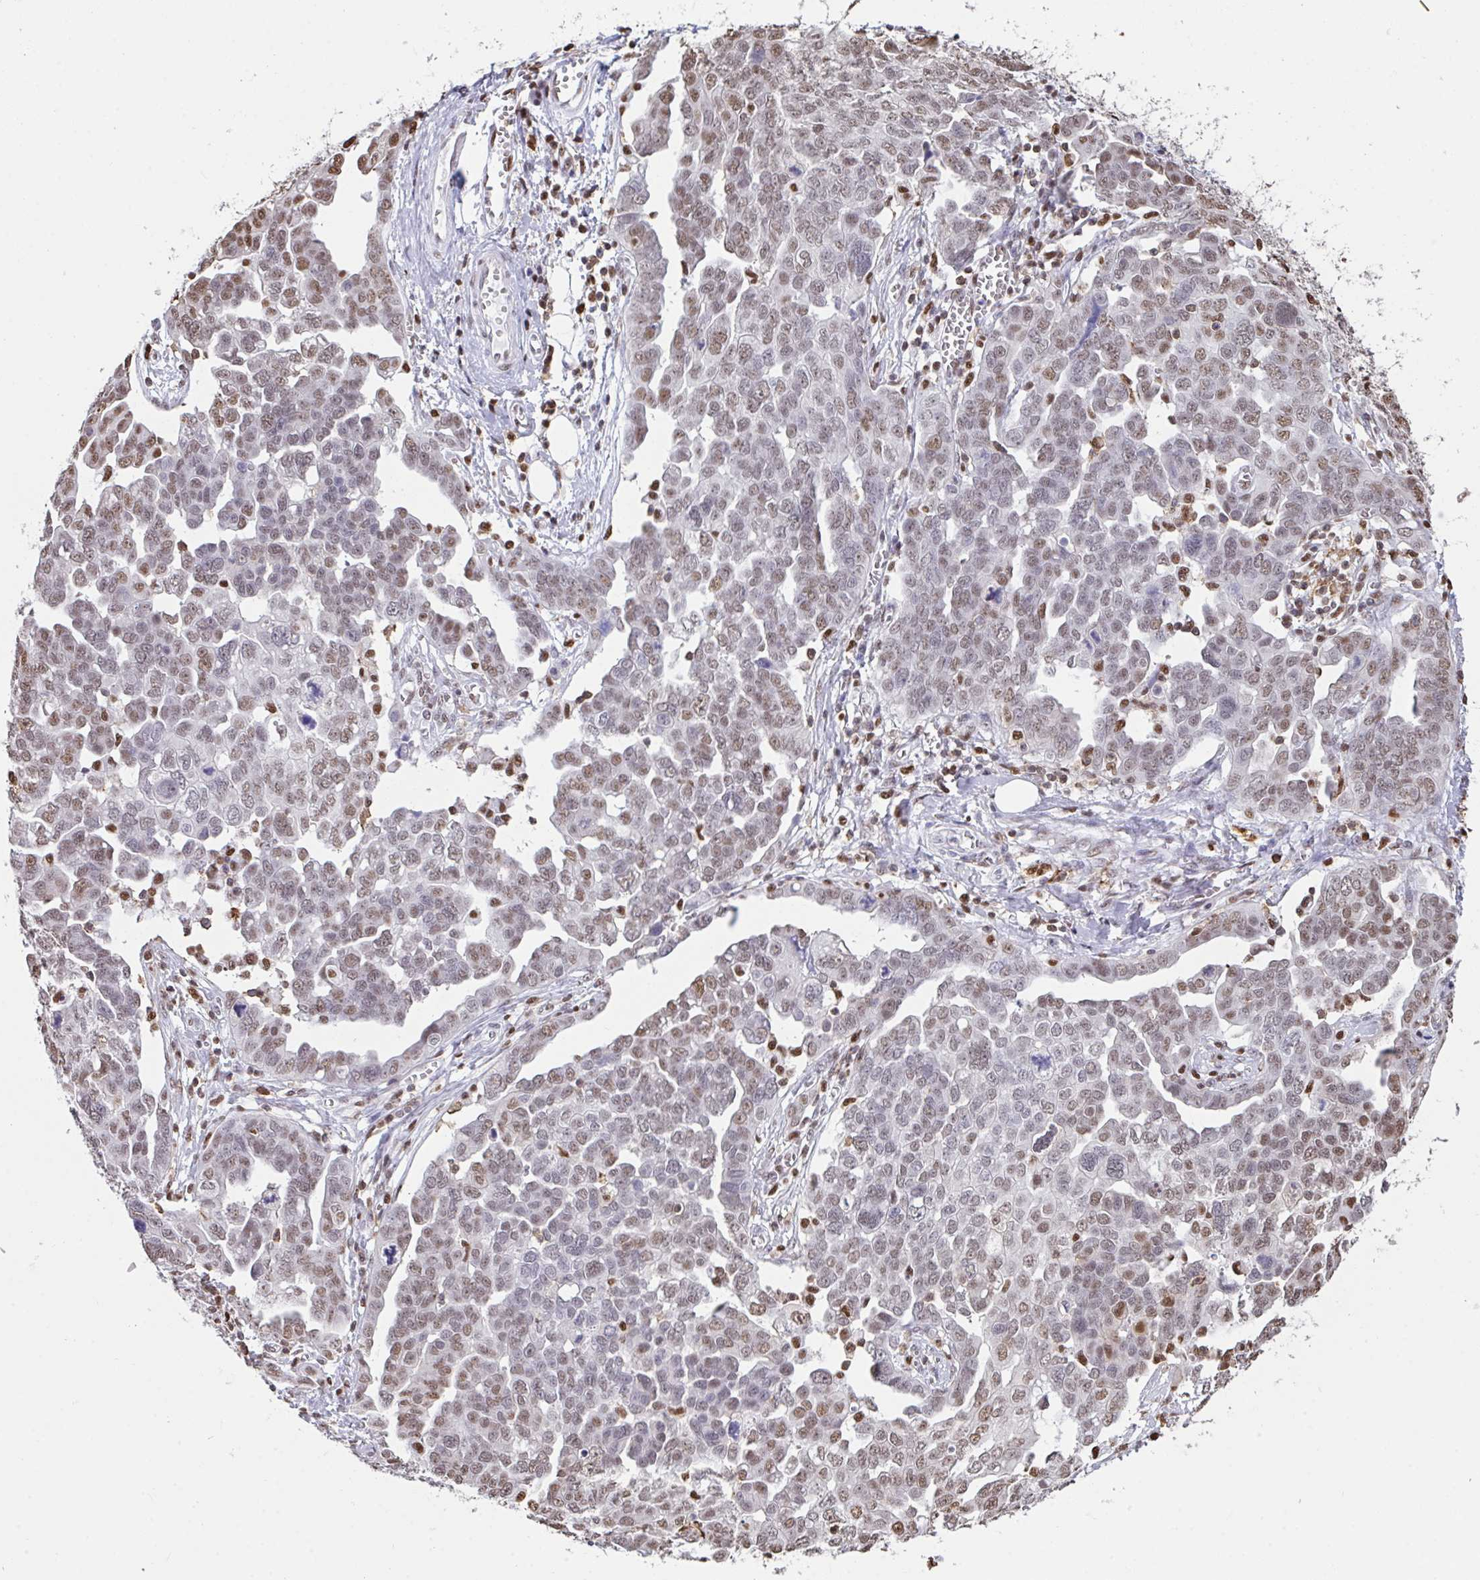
{"staining": {"intensity": "moderate", "quantity": "25%-75%", "location": "nuclear"}, "tissue": "ovarian cancer", "cell_type": "Tumor cells", "image_type": "cancer", "snomed": [{"axis": "morphology", "description": "Cystadenocarcinoma, serous, NOS"}, {"axis": "topography", "description": "Ovary"}], "caption": "Immunohistochemical staining of human serous cystadenocarcinoma (ovarian) shows medium levels of moderate nuclear protein positivity in approximately 25%-75% of tumor cells.", "gene": "BTBD10", "patient": {"sex": "female", "age": 59}}